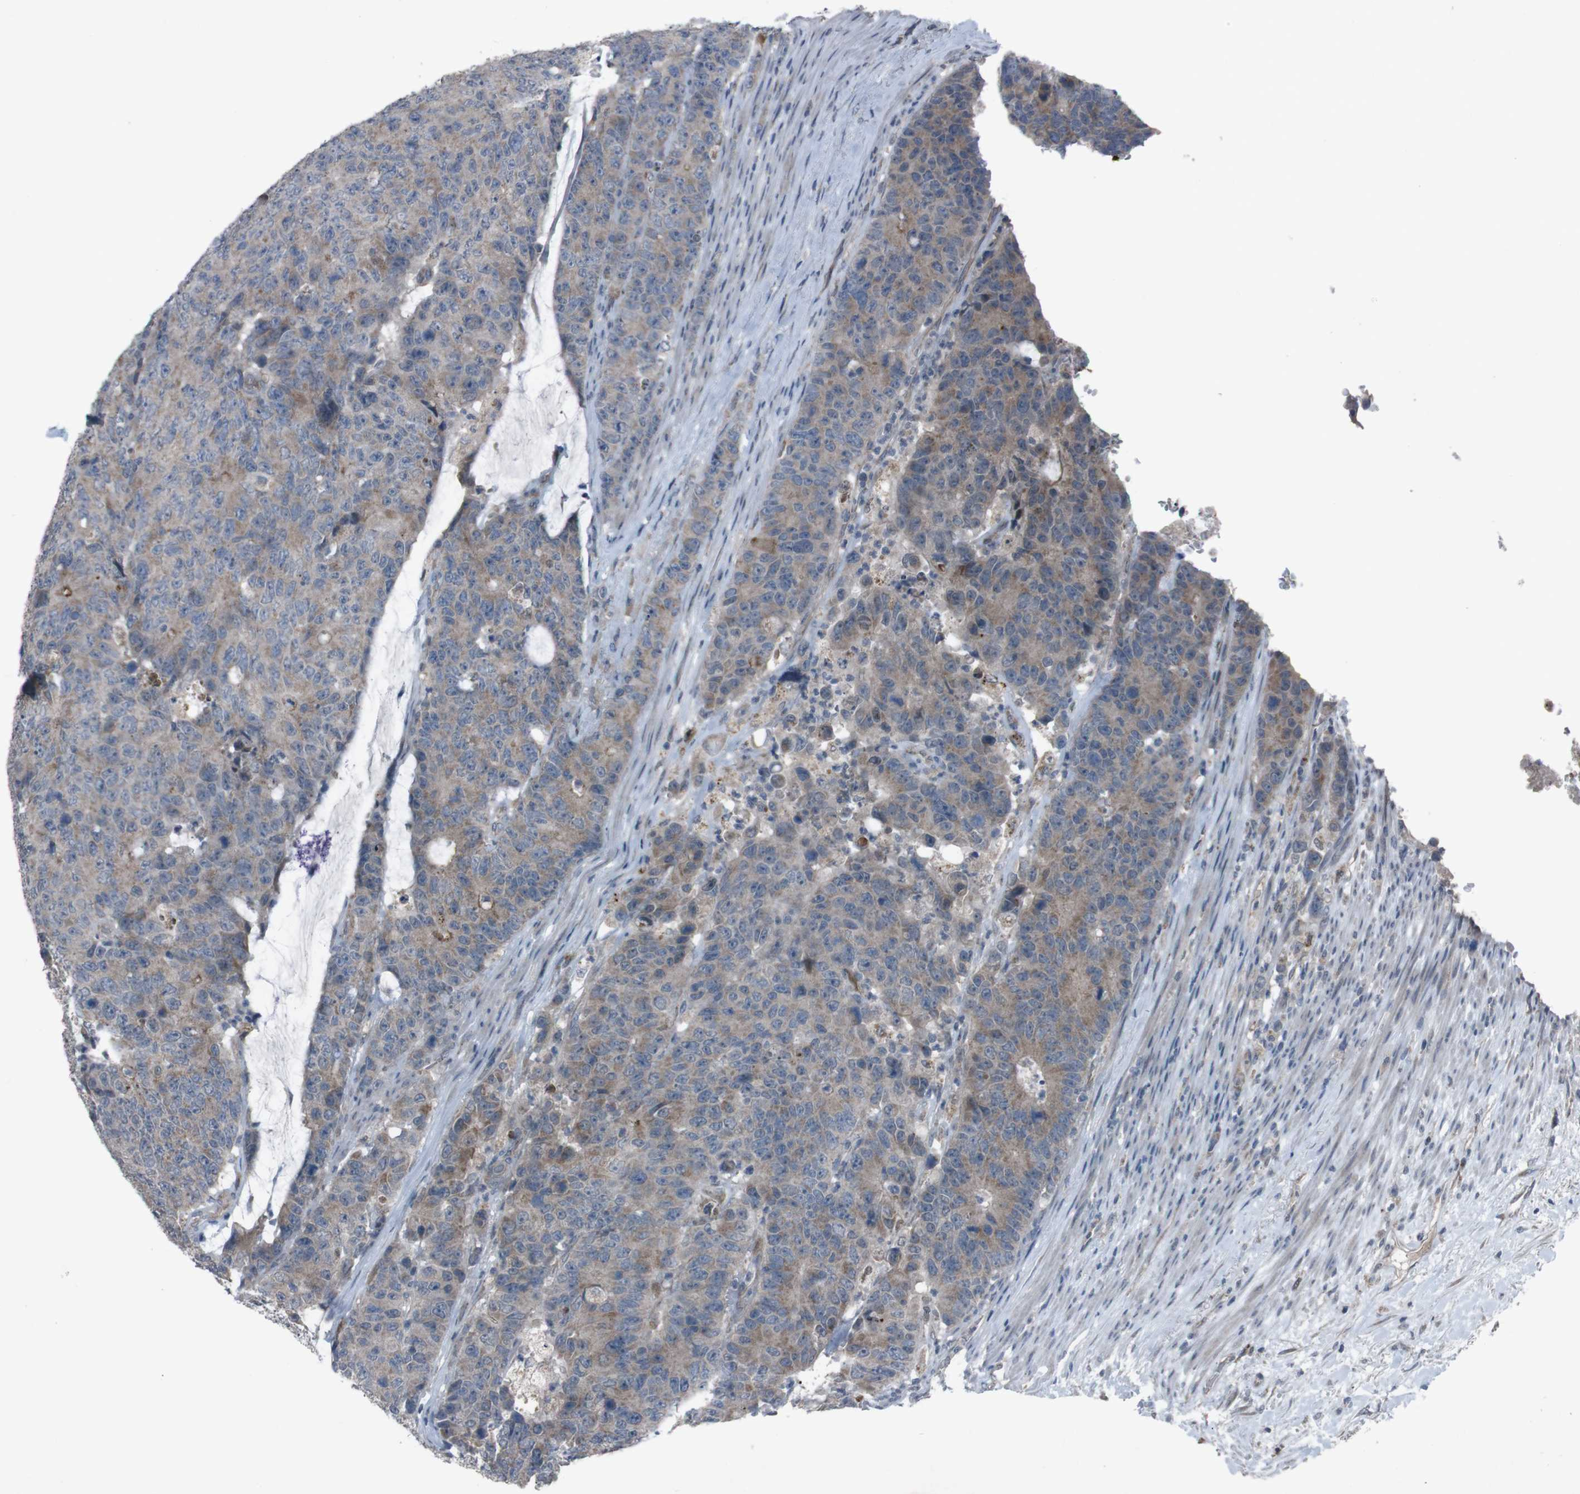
{"staining": {"intensity": "moderate", "quantity": ">75%", "location": "cytoplasmic/membranous"}, "tissue": "colorectal cancer", "cell_type": "Tumor cells", "image_type": "cancer", "snomed": [{"axis": "morphology", "description": "Adenocarcinoma, NOS"}, {"axis": "topography", "description": "Colon"}], "caption": "Immunohistochemistry (IHC) of colorectal cancer reveals medium levels of moderate cytoplasmic/membranous positivity in approximately >75% of tumor cells. (Brightfield microscopy of DAB IHC at high magnification).", "gene": "EFNA5", "patient": {"sex": "female", "age": 86}}